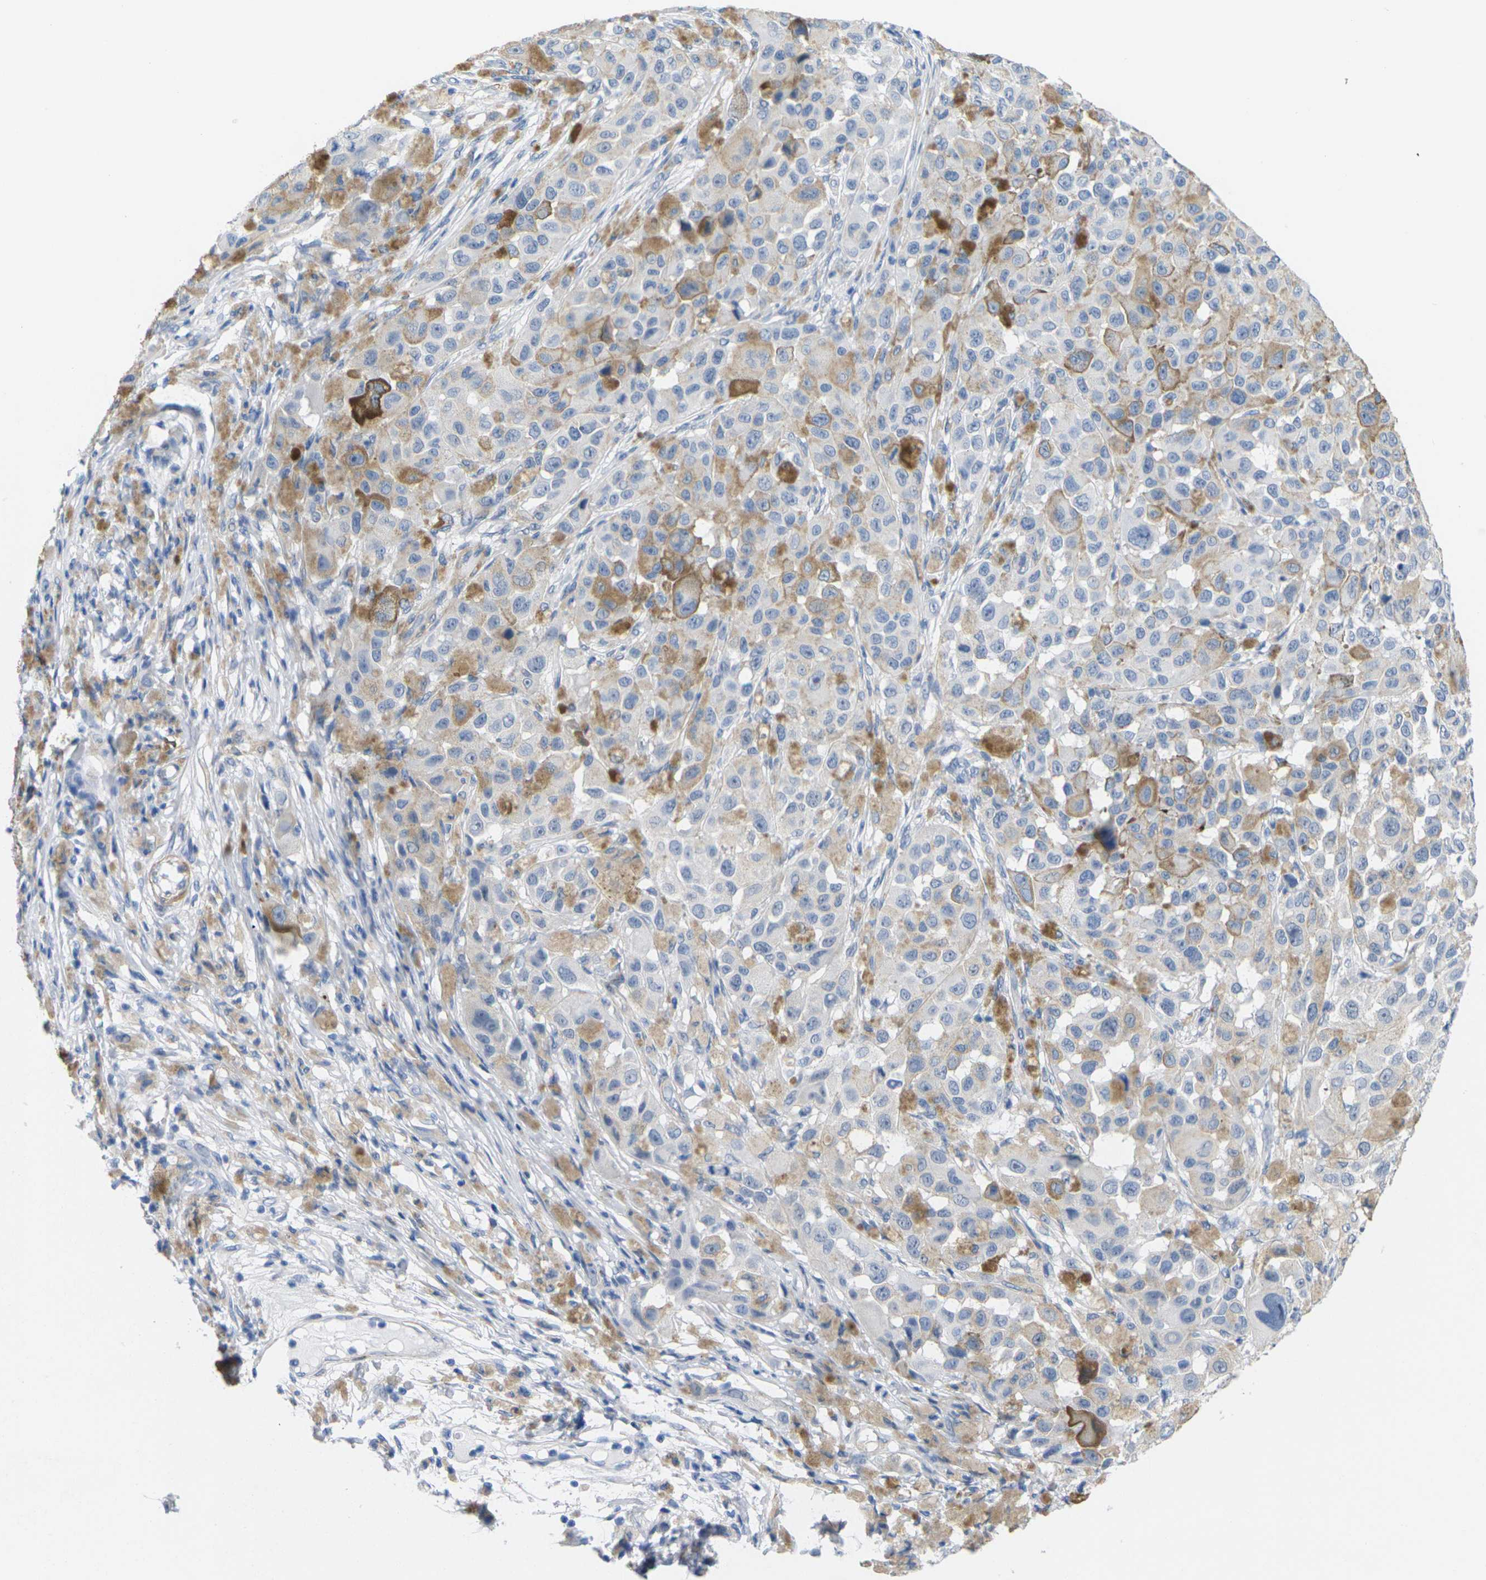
{"staining": {"intensity": "moderate", "quantity": "25%-75%", "location": "cytoplasmic/membranous"}, "tissue": "melanoma", "cell_type": "Tumor cells", "image_type": "cancer", "snomed": [{"axis": "morphology", "description": "Malignant melanoma, NOS"}, {"axis": "topography", "description": "Skin"}], "caption": "DAB (3,3'-diaminobenzidine) immunohistochemical staining of human malignant melanoma demonstrates moderate cytoplasmic/membranous protein staining in approximately 25%-75% of tumor cells.", "gene": "CNN1", "patient": {"sex": "female", "age": 46}}